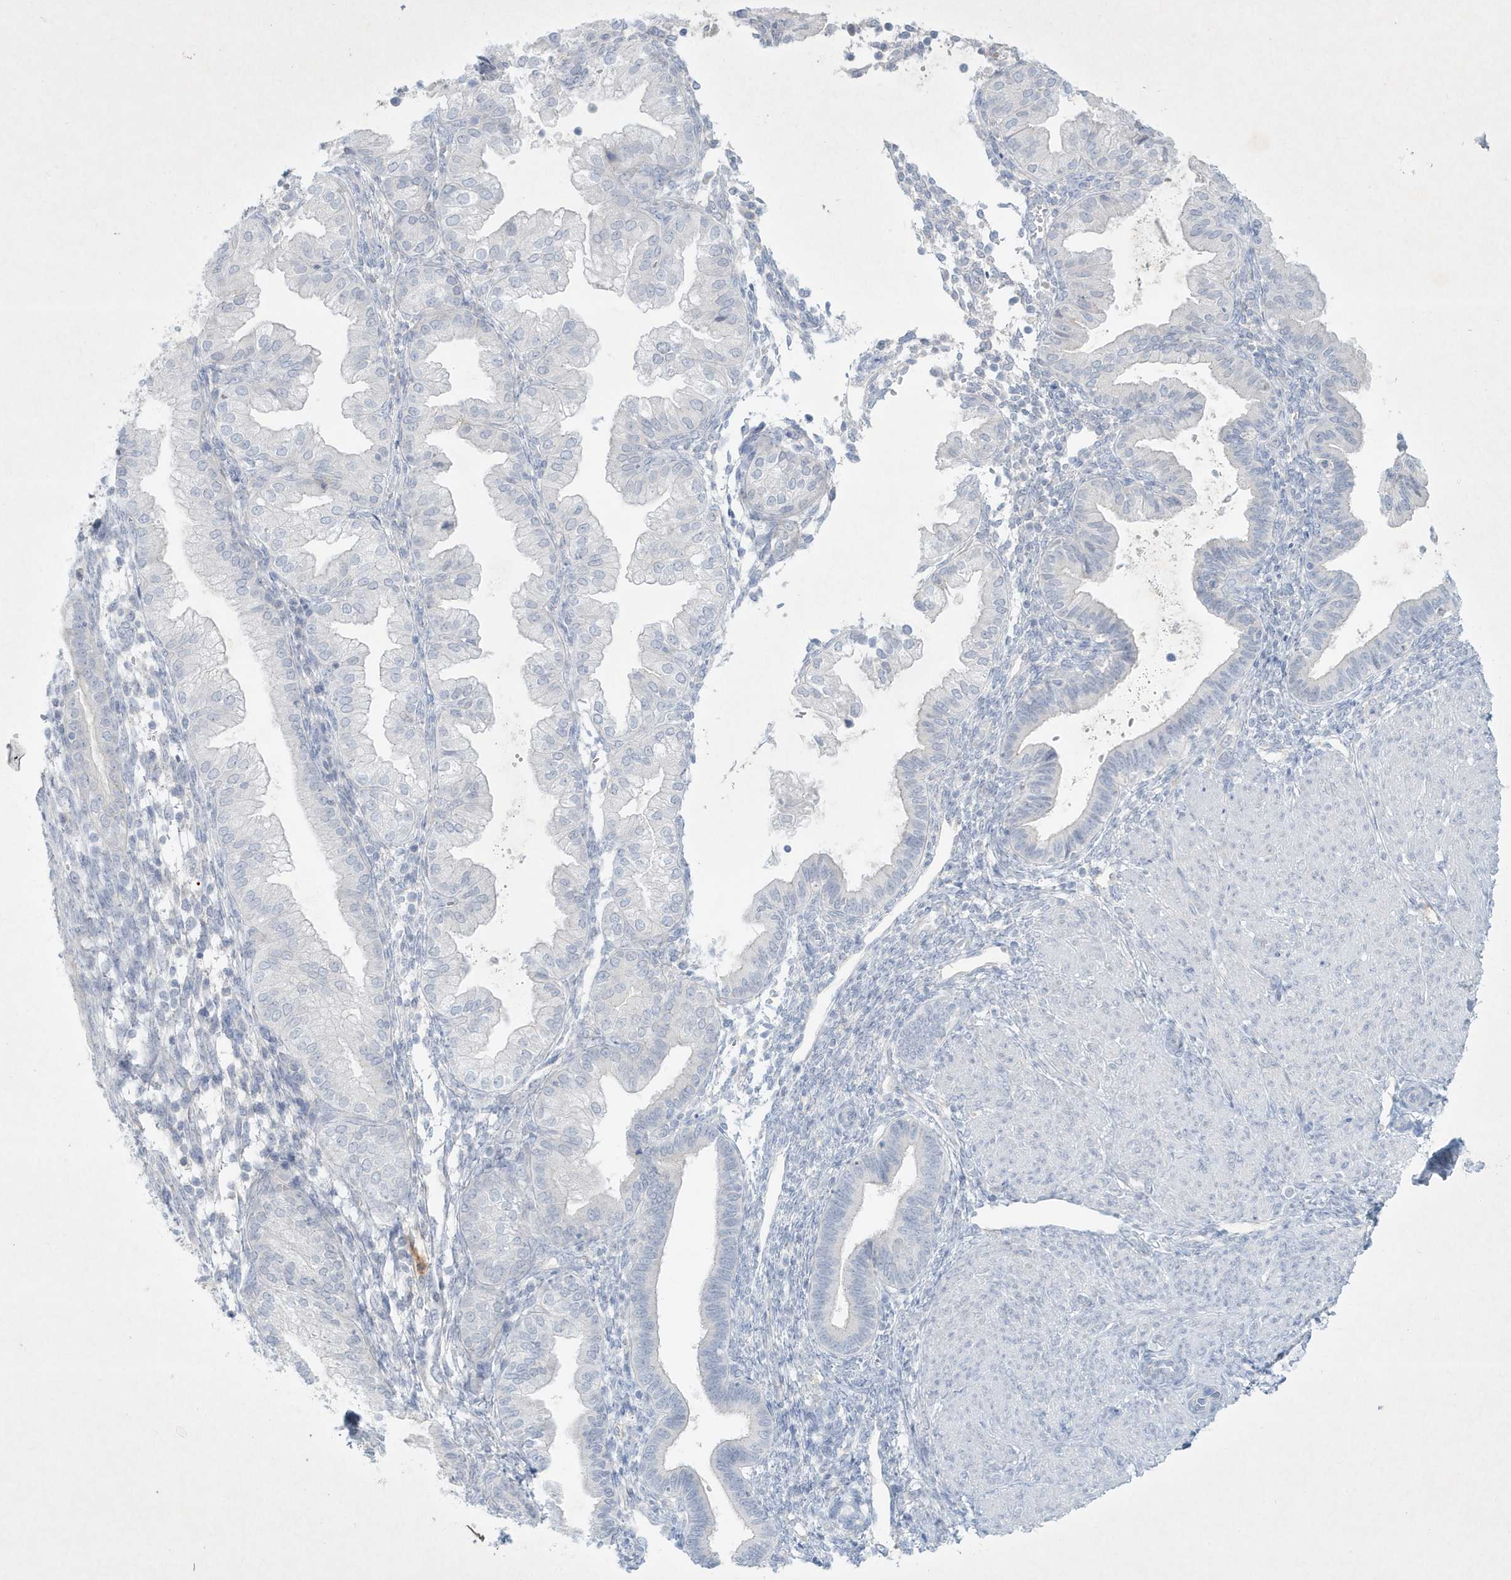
{"staining": {"intensity": "negative", "quantity": "none", "location": "none"}, "tissue": "endometrium", "cell_type": "Cells in endometrial stroma", "image_type": "normal", "snomed": [{"axis": "morphology", "description": "Normal tissue, NOS"}, {"axis": "topography", "description": "Endometrium"}], "caption": "DAB immunohistochemical staining of benign human endometrium shows no significant positivity in cells in endometrial stroma. (Immunohistochemistry, brightfield microscopy, high magnification).", "gene": "CCDC24", "patient": {"sex": "female", "age": 53}}